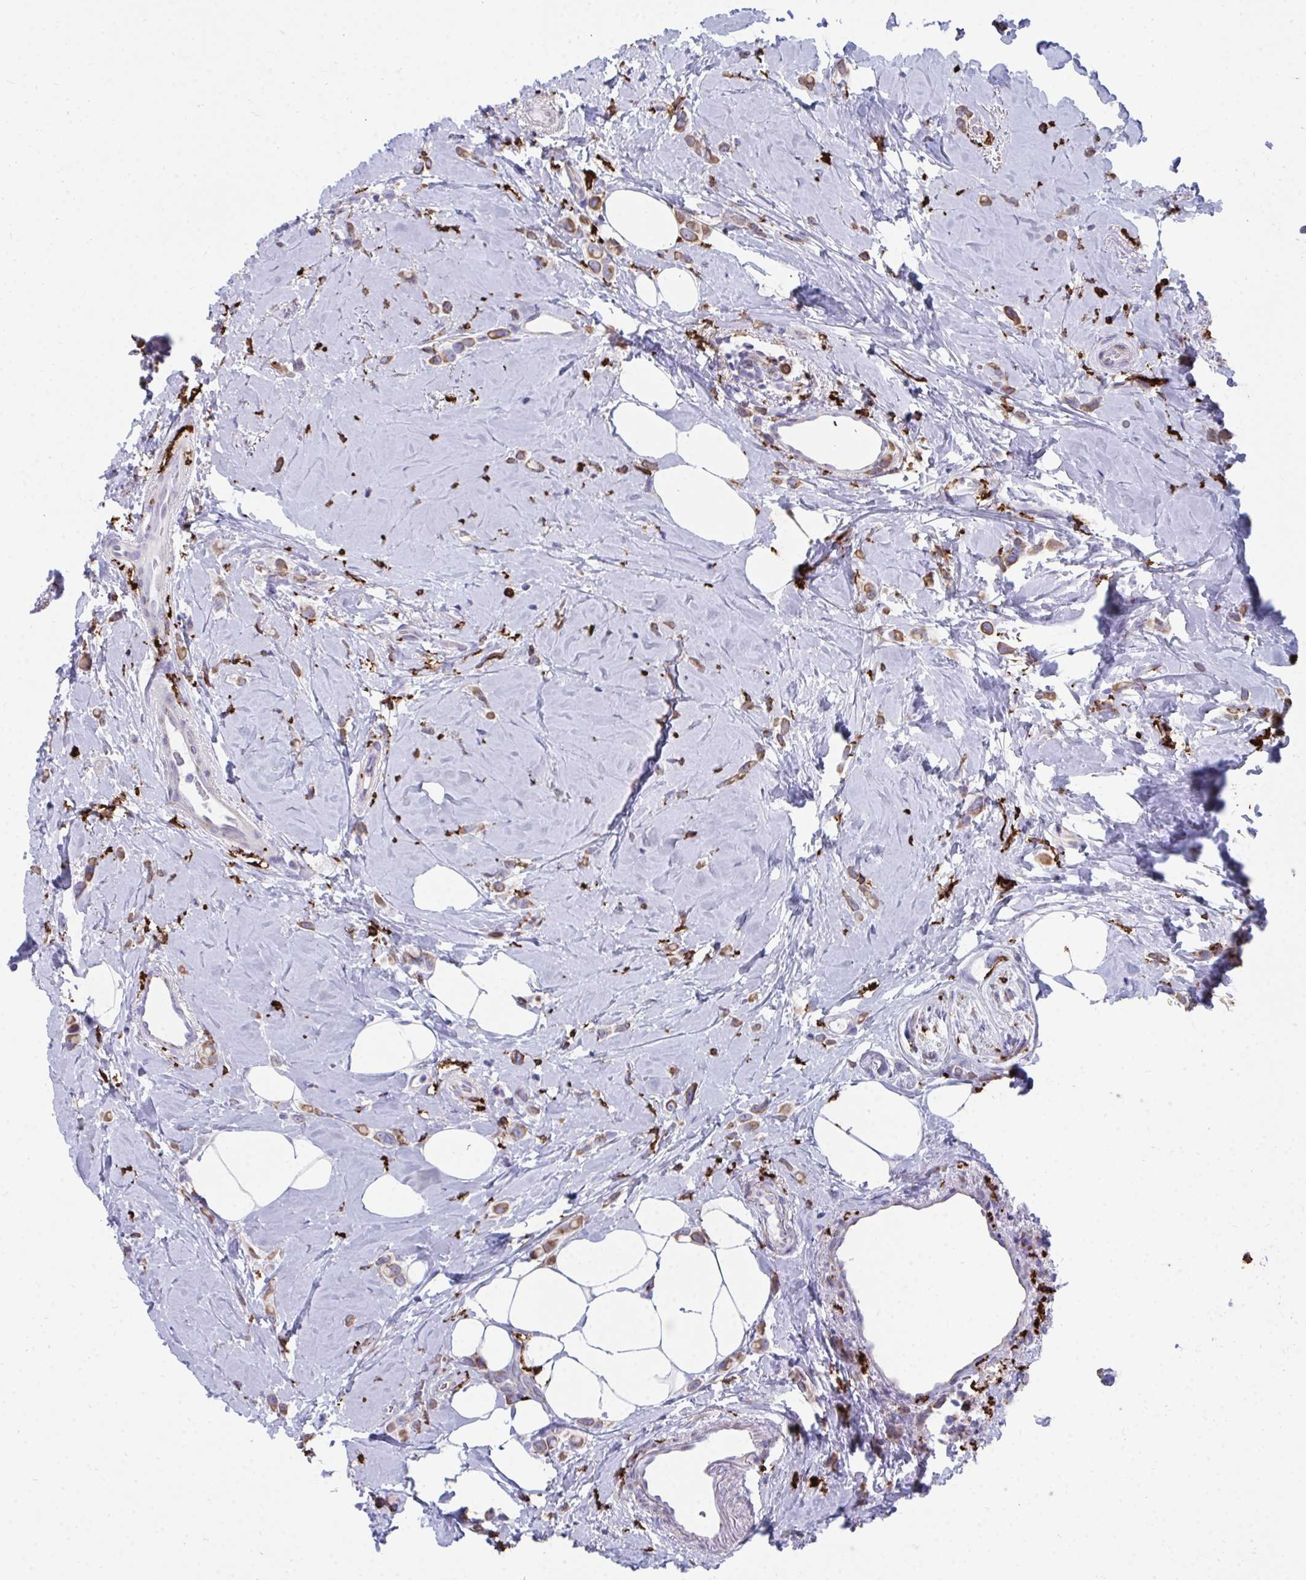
{"staining": {"intensity": "moderate", "quantity": ">75%", "location": "cytoplasmic/membranous"}, "tissue": "breast cancer", "cell_type": "Tumor cells", "image_type": "cancer", "snomed": [{"axis": "morphology", "description": "Lobular carcinoma"}, {"axis": "topography", "description": "Breast"}], "caption": "Moderate cytoplasmic/membranous expression for a protein is appreciated in approximately >75% of tumor cells of breast lobular carcinoma using immunohistochemistry.", "gene": "CD163", "patient": {"sex": "female", "age": 66}}